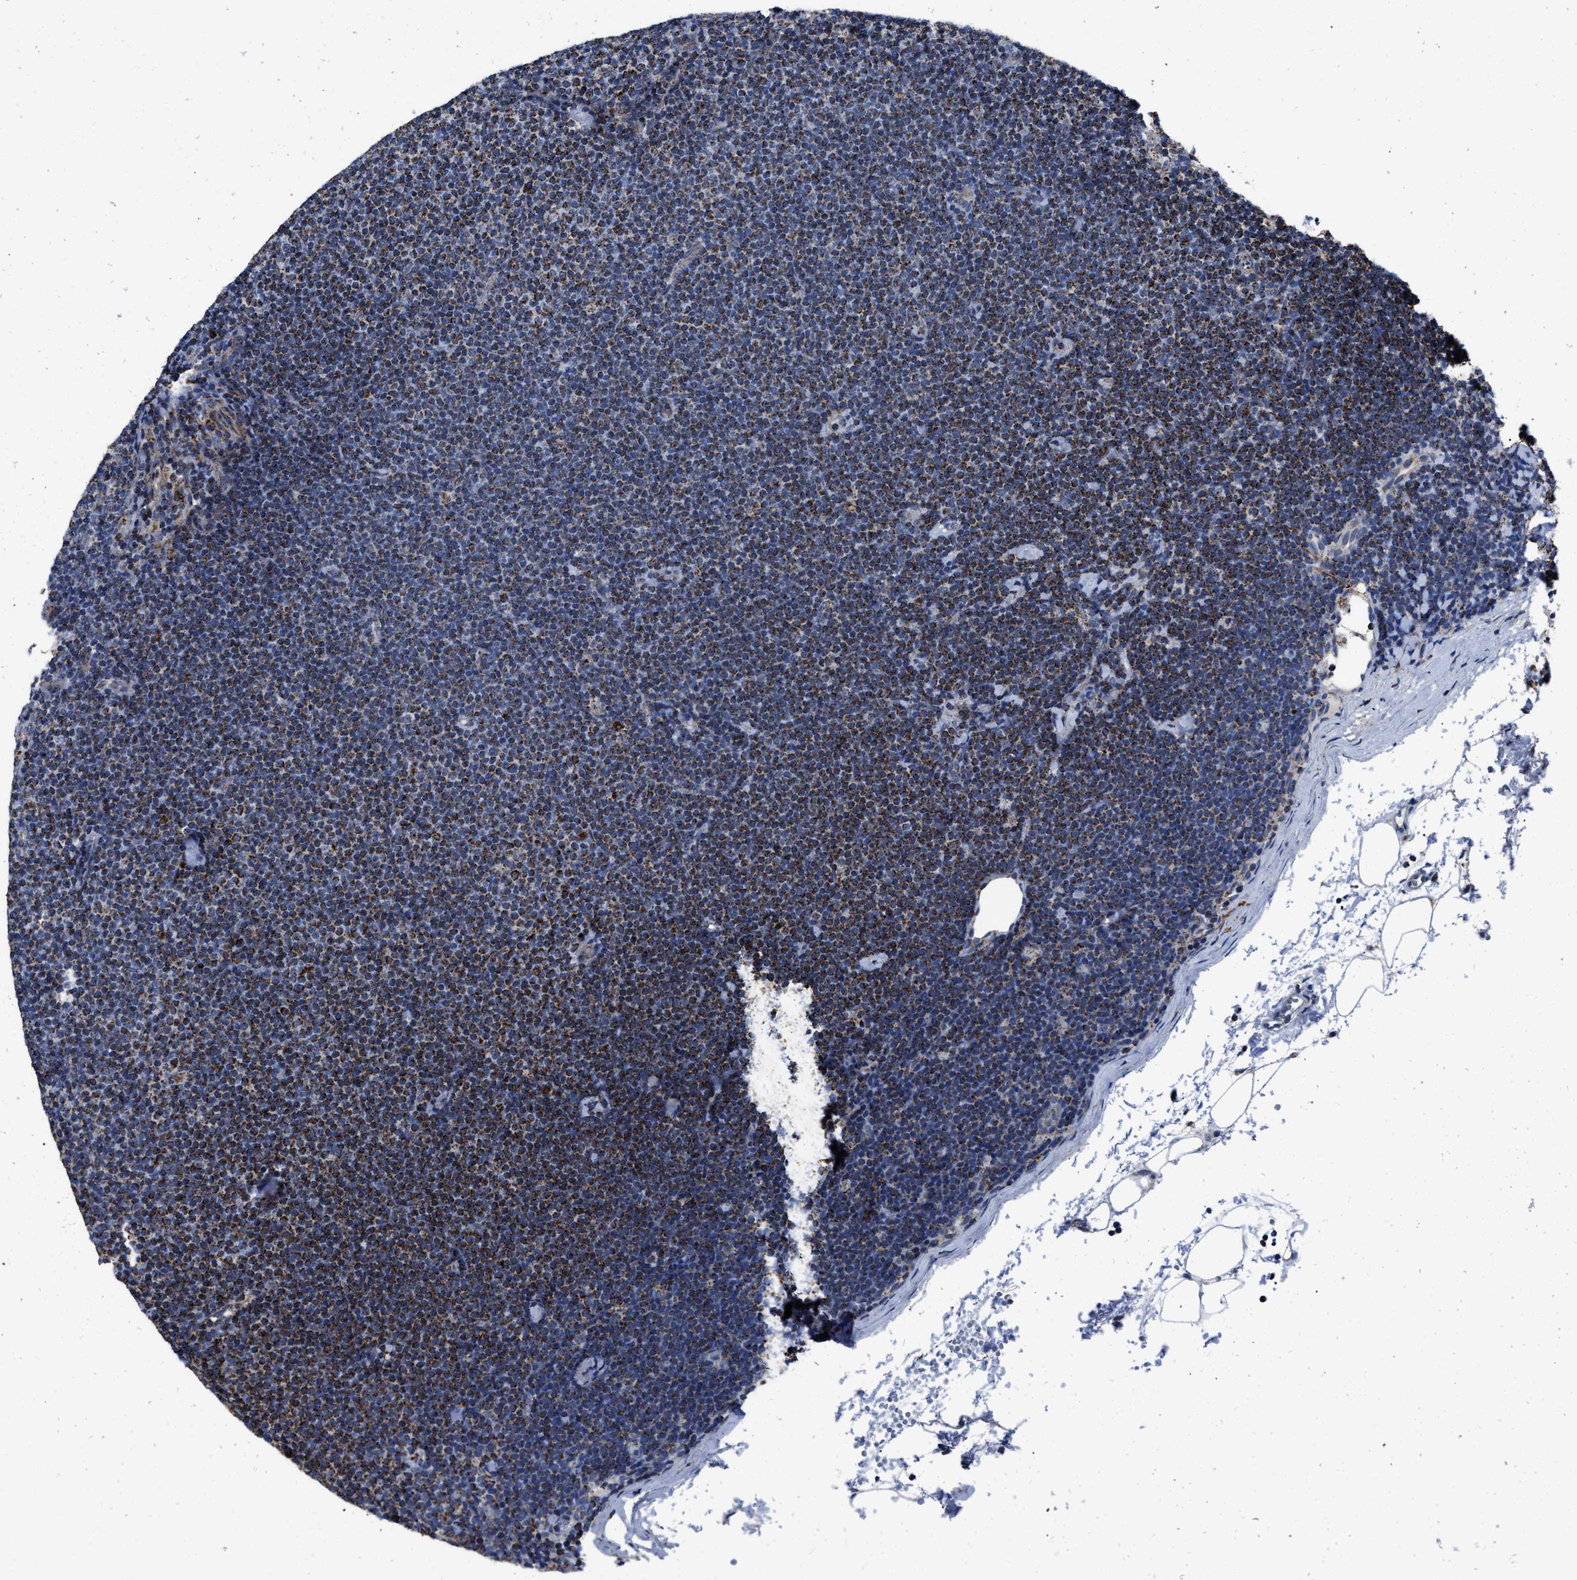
{"staining": {"intensity": "strong", "quantity": ">75%", "location": "cytoplasmic/membranous"}, "tissue": "lymphoma", "cell_type": "Tumor cells", "image_type": "cancer", "snomed": [{"axis": "morphology", "description": "Malignant lymphoma, non-Hodgkin's type, Low grade"}, {"axis": "topography", "description": "Lymph node"}], "caption": "This is a micrograph of IHC staining of low-grade malignant lymphoma, non-Hodgkin's type, which shows strong staining in the cytoplasmic/membranous of tumor cells.", "gene": "NSD3", "patient": {"sex": "female", "age": 53}}